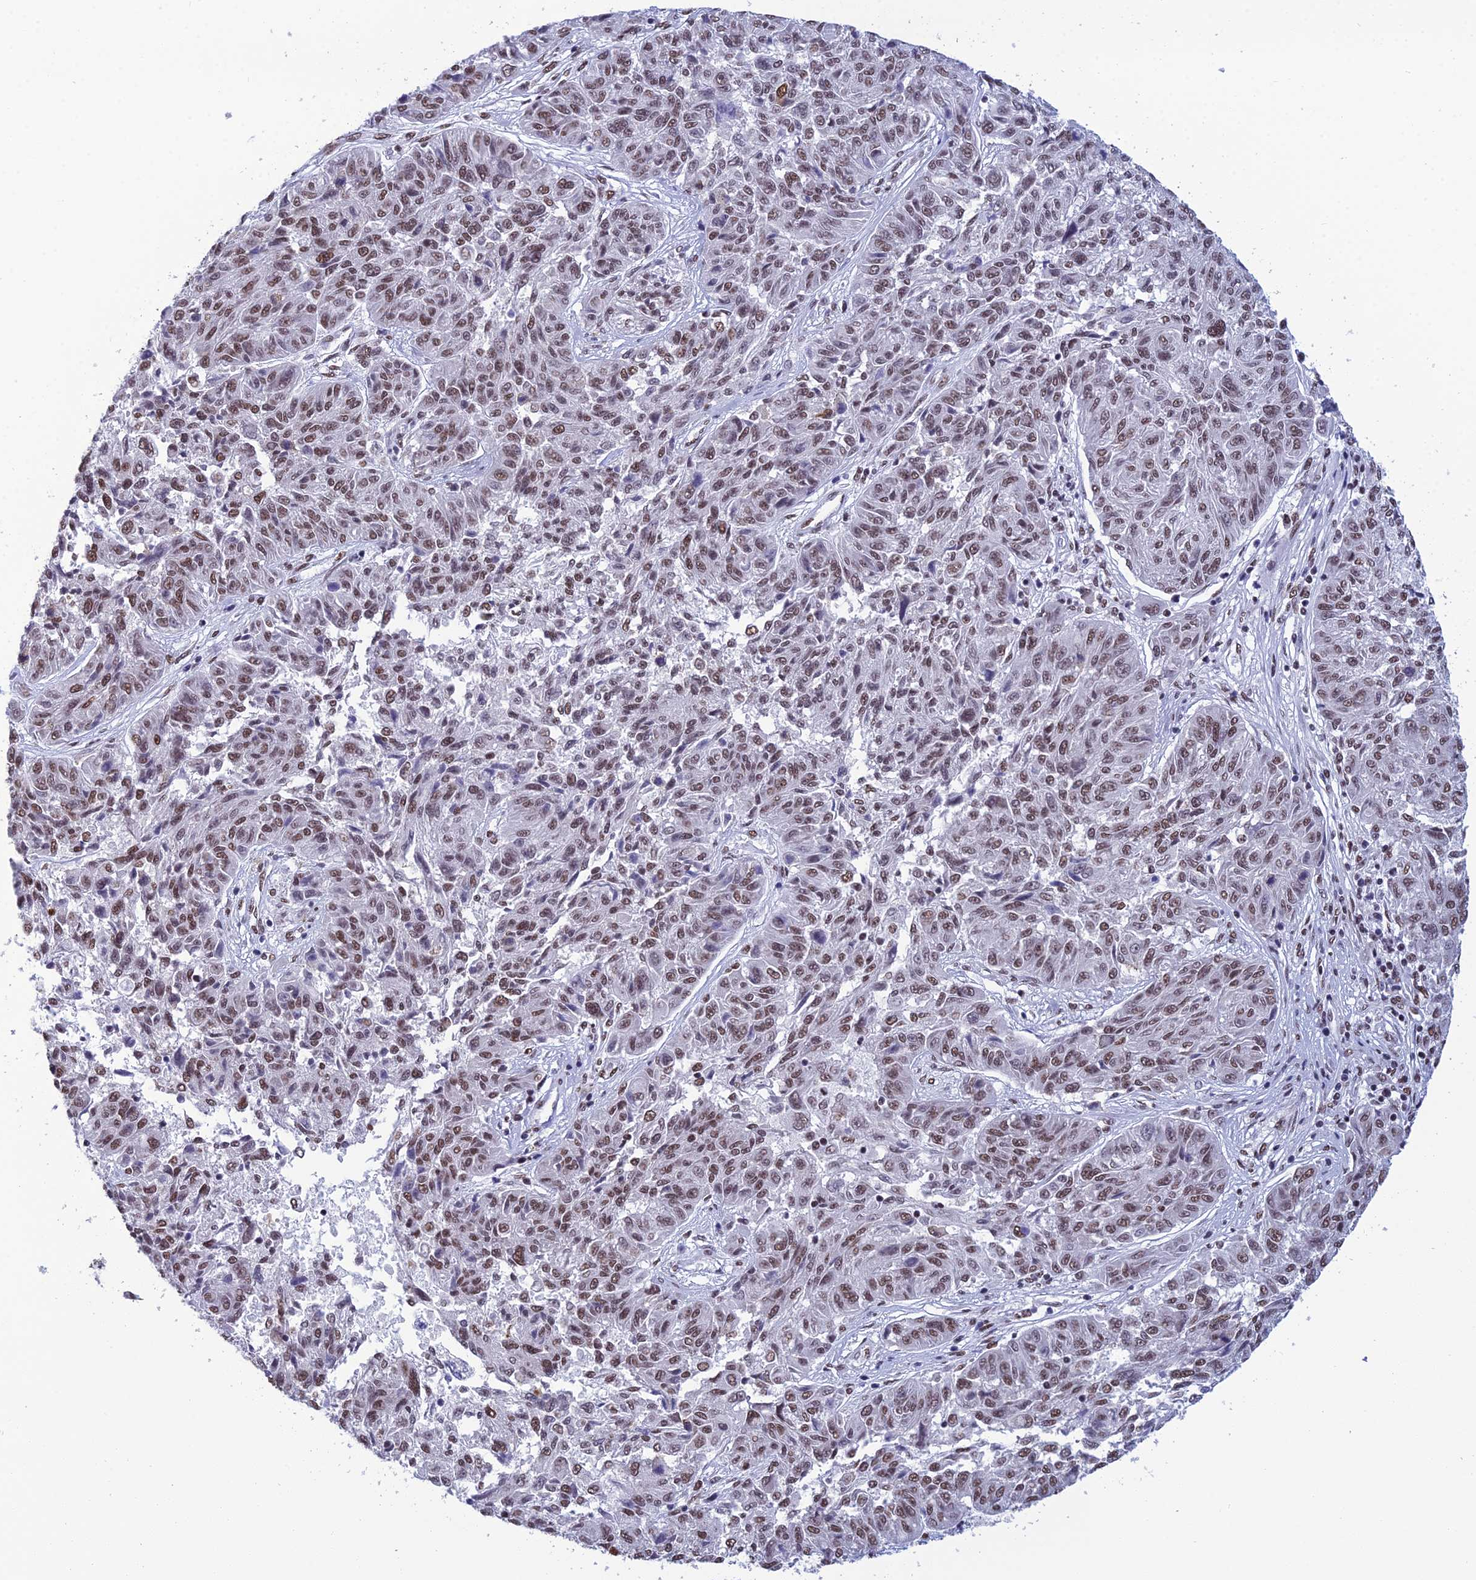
{"staining": {"intensity": "moderate", "quantity": "25%-75%", "location": "nuclear"}, "tissue": "melanoma", "cell_type": "Tumor cells", "image_type": "cancer", "snomed": [{"axis": "morphology", "description": "Malignant melanoma, NOS"}, {"axis": "topography", "description": "Skin"}], "caption": "Moderate nuclear protein expression is present in approximately 25%-75% of tumor cells in melanoma. Immunohistochemistry stains the protein of interest in brown and the nuclei are stained blue.", "gene": "PRAMEF12", "patient": {"sex": "male", "age": 53}}